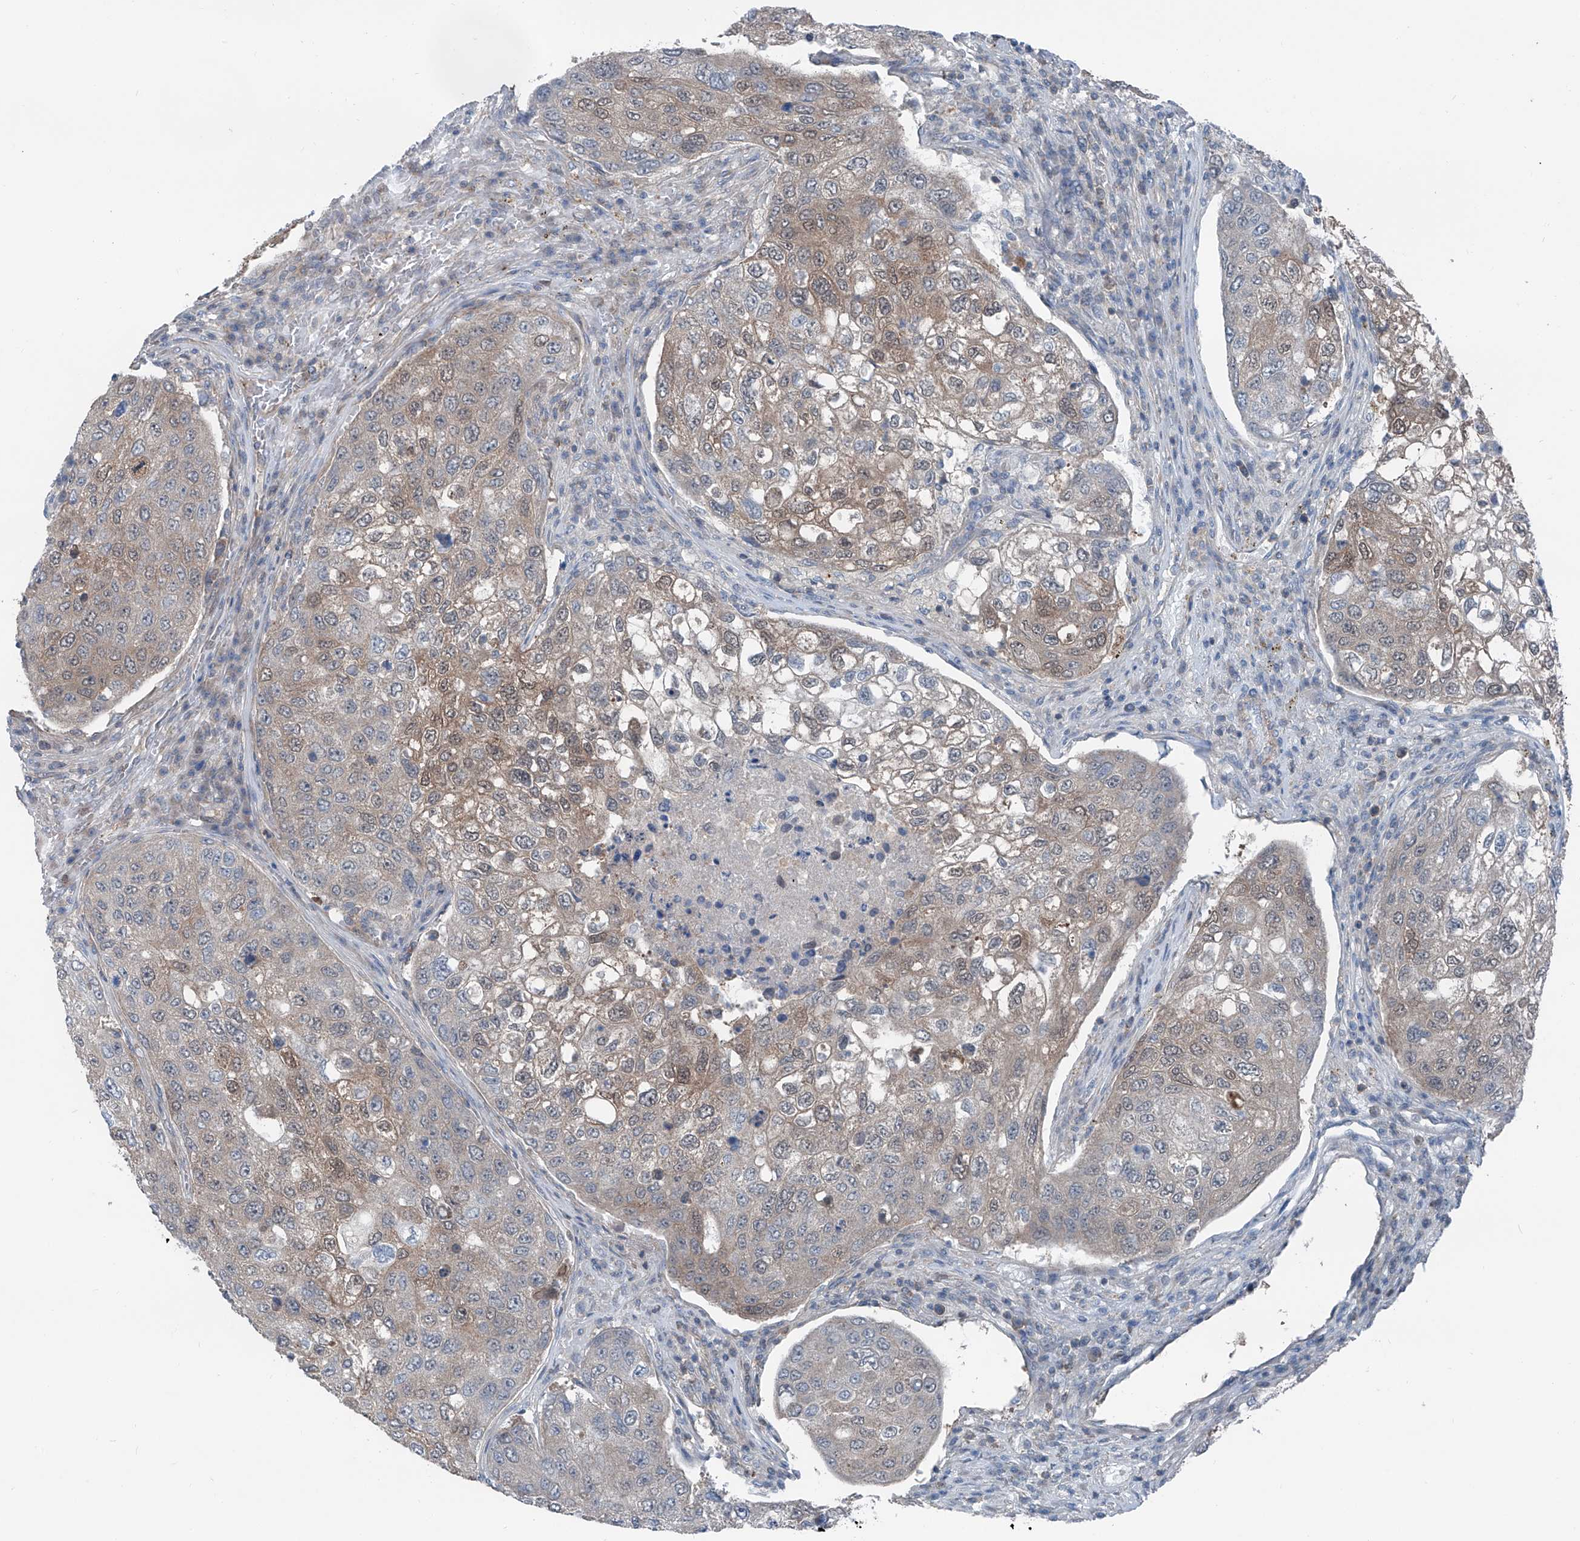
{"staining": {"intensity": "weak", "quantity": "25%-75%", "location": "cytoplasmic/membranous"}, "tissue": "urothelial cancer", "cell_type": "Tumor cells", "image_type": "cancer", "snomed": [{"axis": "morphology", "description": "Urothelial carcinoma, High grade"}, {"axis": "topography", "description": "Lymph node"}, {"axis": "topography", "description": "Urinary bladder"}], "caption": "Urothelial carcinoma (high-grade) was stained to show a protein in brown. There is low levels of weak cytoplasmic/membranous expression in approximately 25%-75% of tumor cells.", "gene": "HSPB11", "patient": {"sex": "male", "age": 51}}